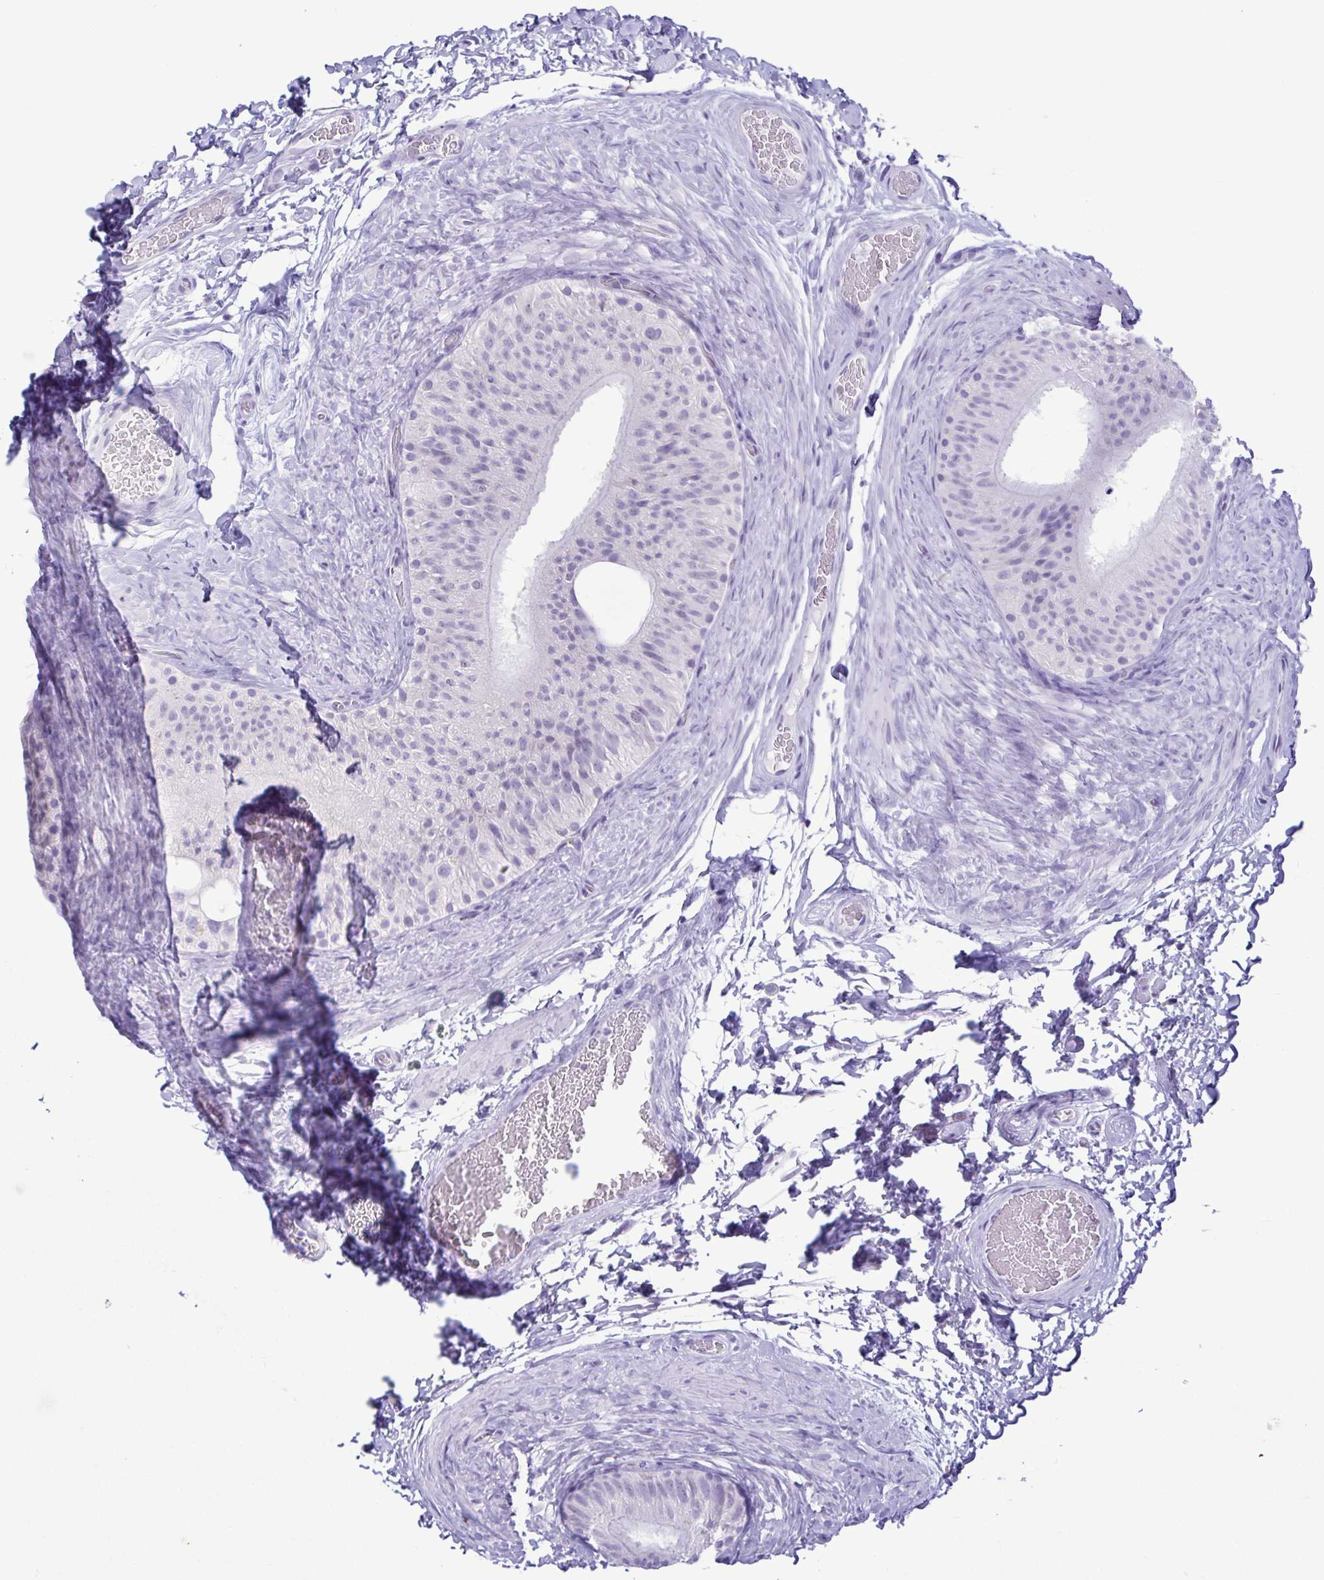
{"staining": {"intensity": "negative", "quantity": "none", "location": "none"}, "tissue": "epididymis", "cell_type": "Glandular cells", "image_type": "normal", "snomed": [{"axis": "morphology", "description": "Normal tissue, NOS"}, {"axis": "topography", "description": "Epididymis, spermatic cord, NOS"}, {"axis": "topography", "description": "Epididymis"}], "caption": "The photomicrograph shows no significant expression in glandular cells of epididymis.", "gene": "TNNI3", "patient": {"sex": "male", "age": 31}}